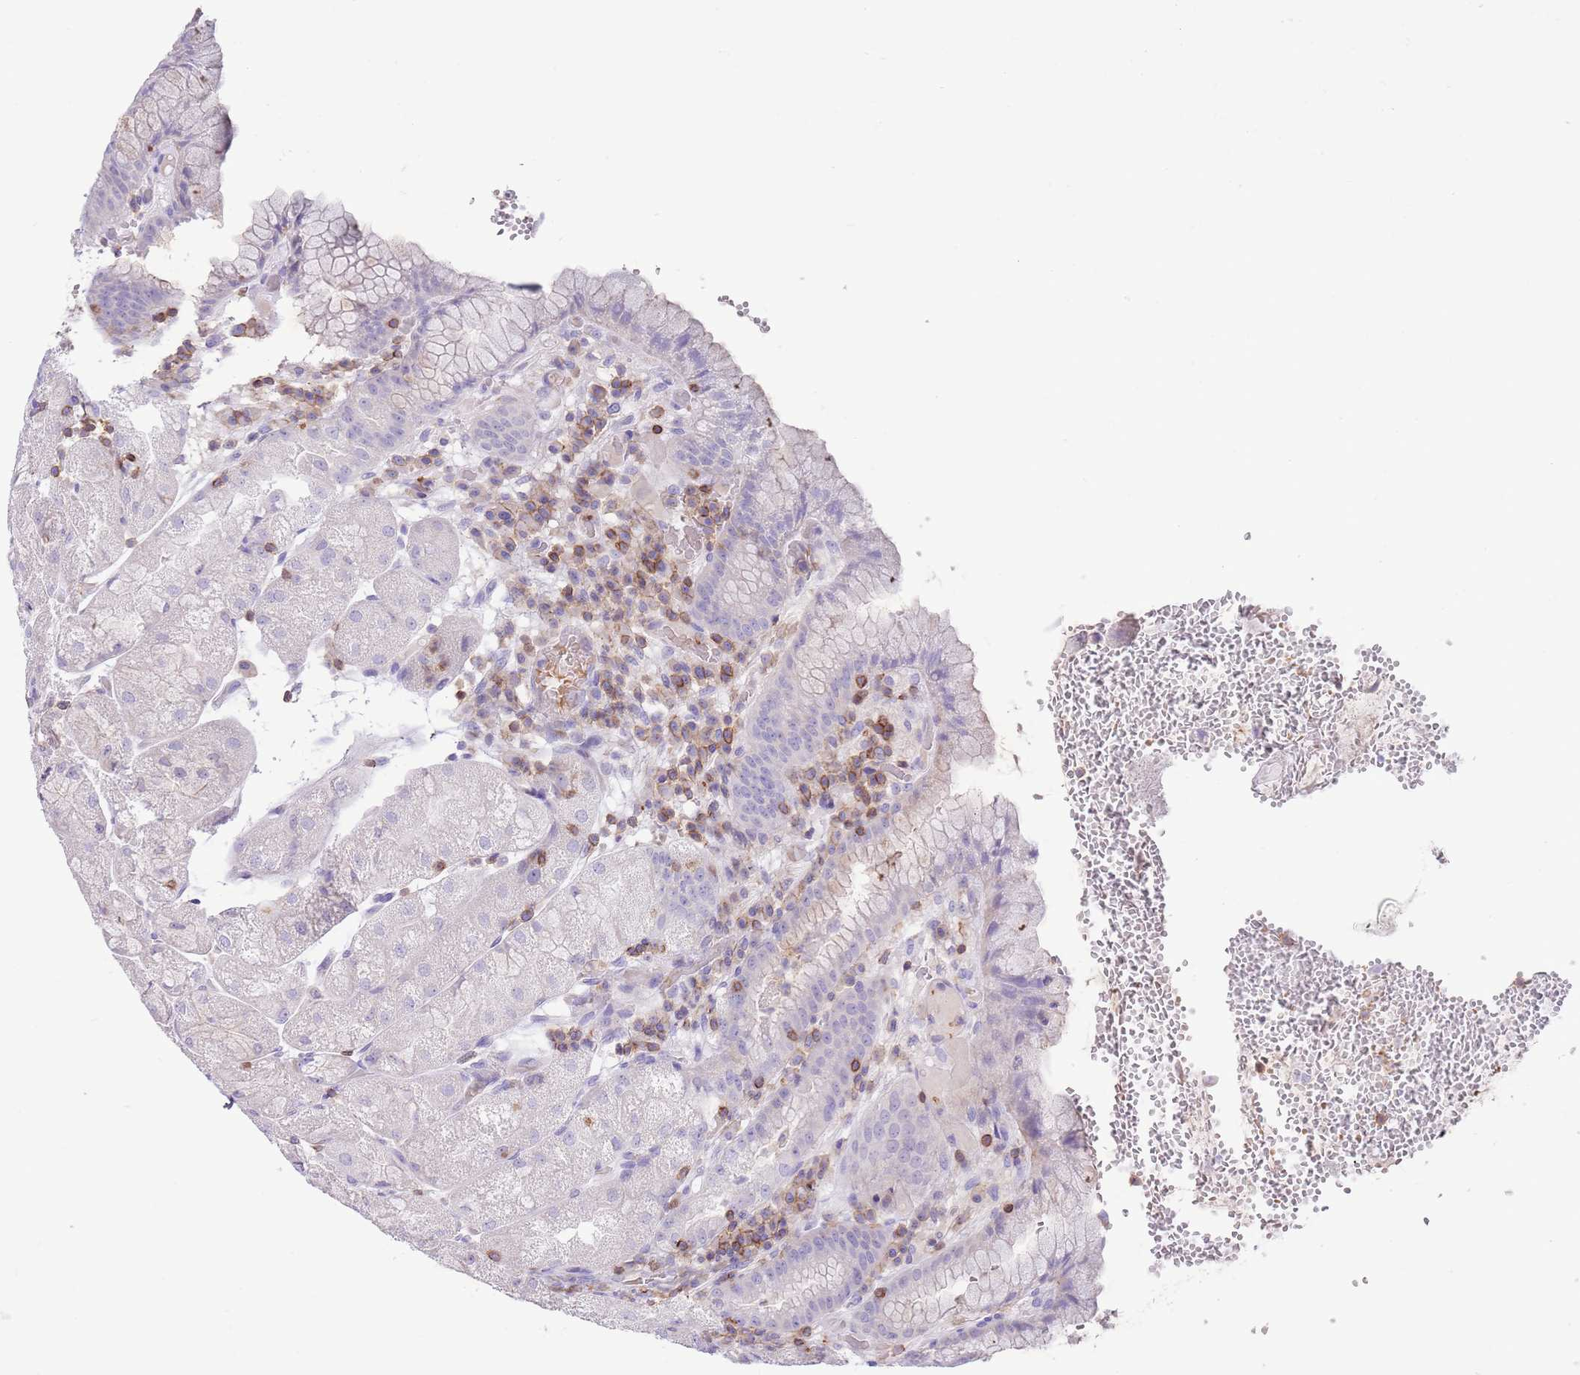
{"staining": {"intensity": "negative", "quantity": "none", "location": "none"}, "tissue": "stomach", "cell_type": "Glandular cells", "image_type": "normal", "snomed": [{"axis": "morphology", "description": "Normal tissue, NOS"}, {"axis": "topography", "description": "Stomach, upper"}], "caption": "Immunohistochemistry of normal human stomach exhibits no positivity in glandular cells.", "gene": "OR4Q3", "patient": {"sex": "male", "age": 52}}